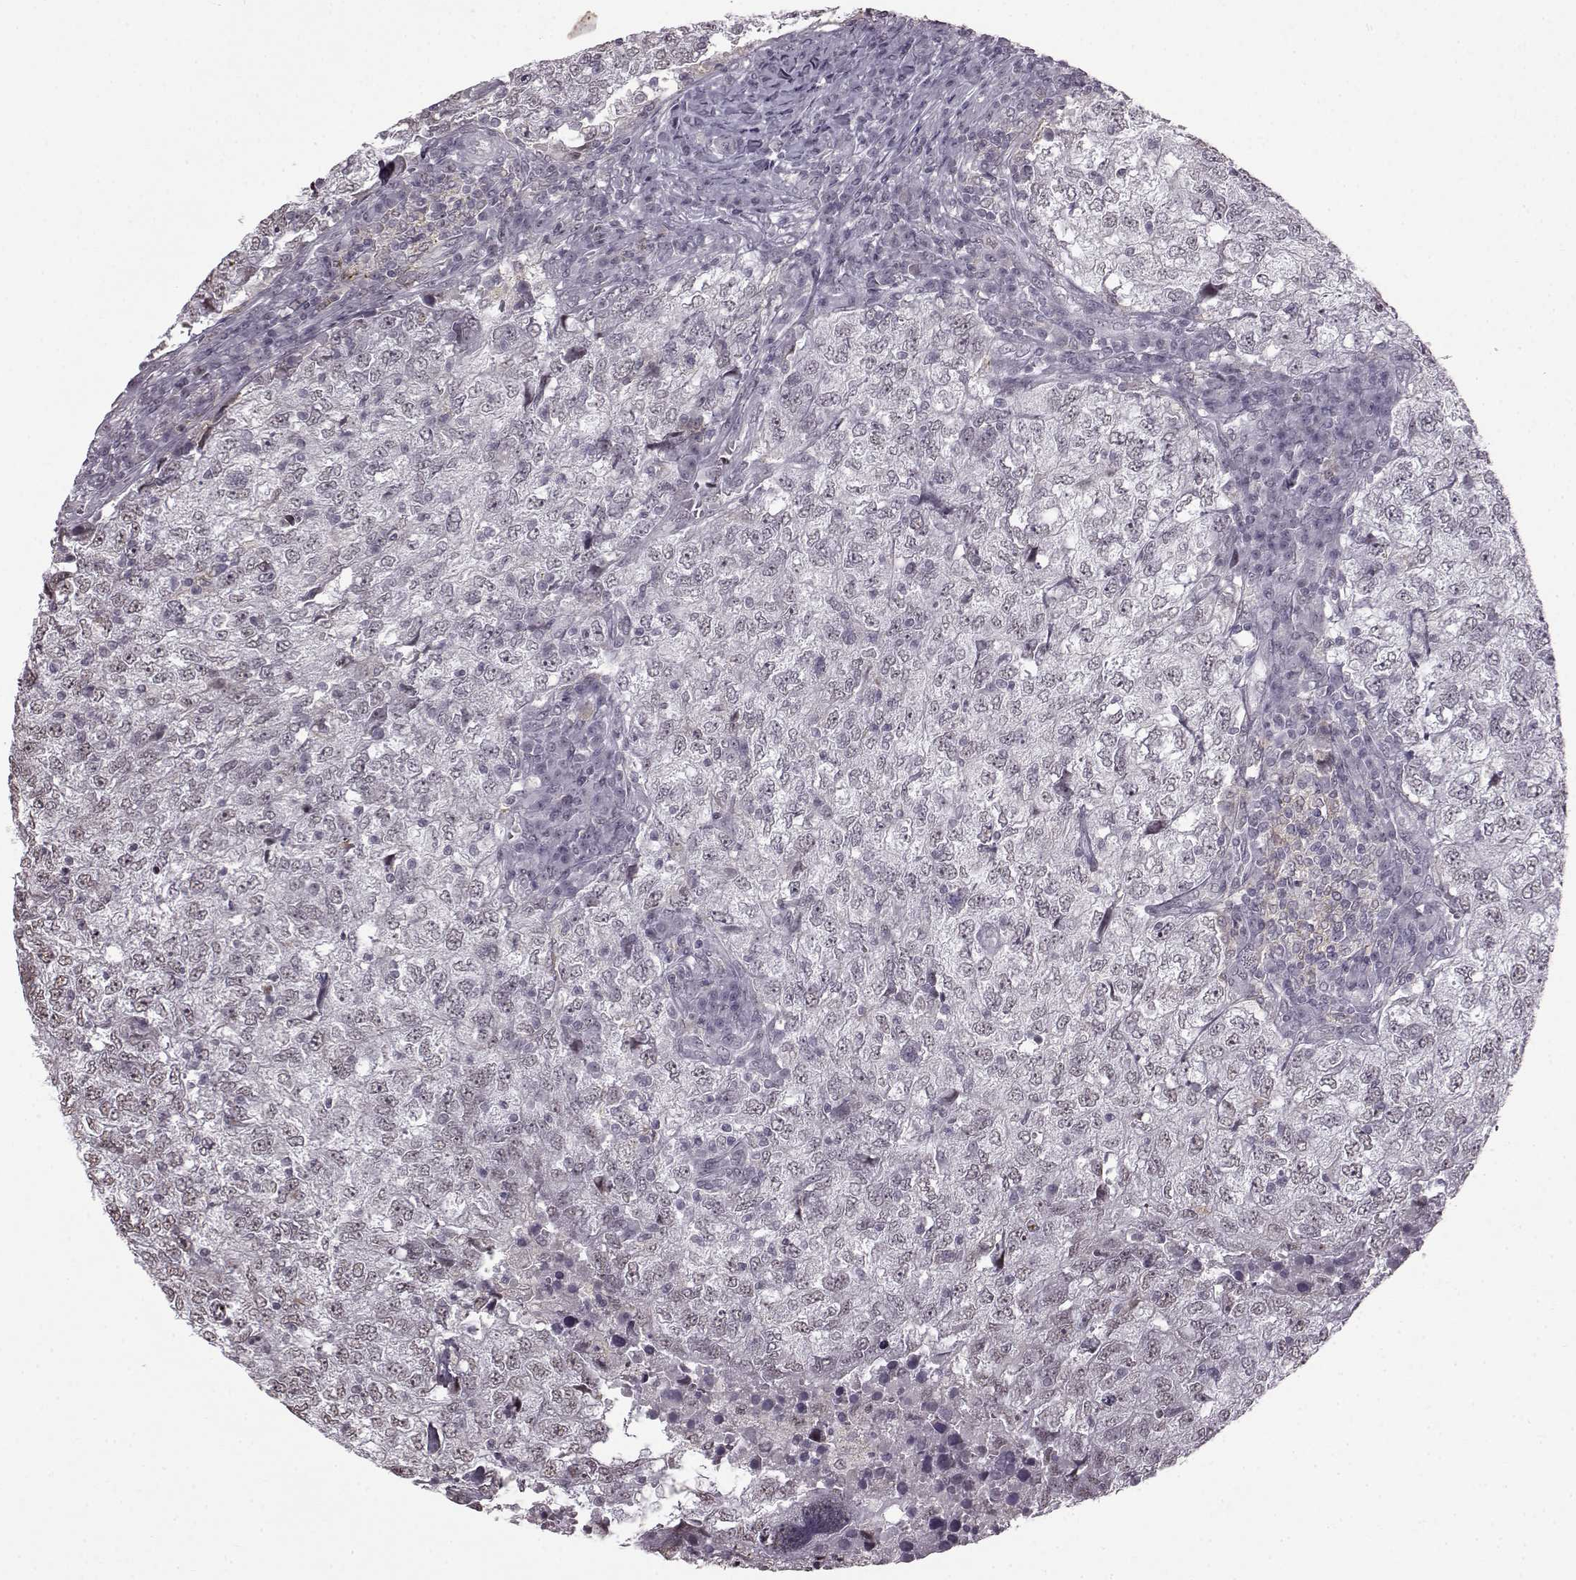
{"staining": {"intensity": "negative", "quantity": "none", "location": "none"}, "tissue": "breast cancer", "cell_type": "Tumor cells", "image_type": "cancer", "snomed": [{"axis": "morphology", "description": "Duct carcinoma"}, {"axis": "topography", "description": "Breast"}], "caption": "Immunohistochemistry of invasive ductal carcinoma (breast) demonstrates no positivity in tumor cells. The staining was performed using DAB (3,3'-diaminobenzidine) to visualize the protein expression in brown, while the nuclei were stained in blue with hematoxylin (Magnification: 20x).", "gene": "SLC28A2", "patient": {"sex": "female", "age": 30}}